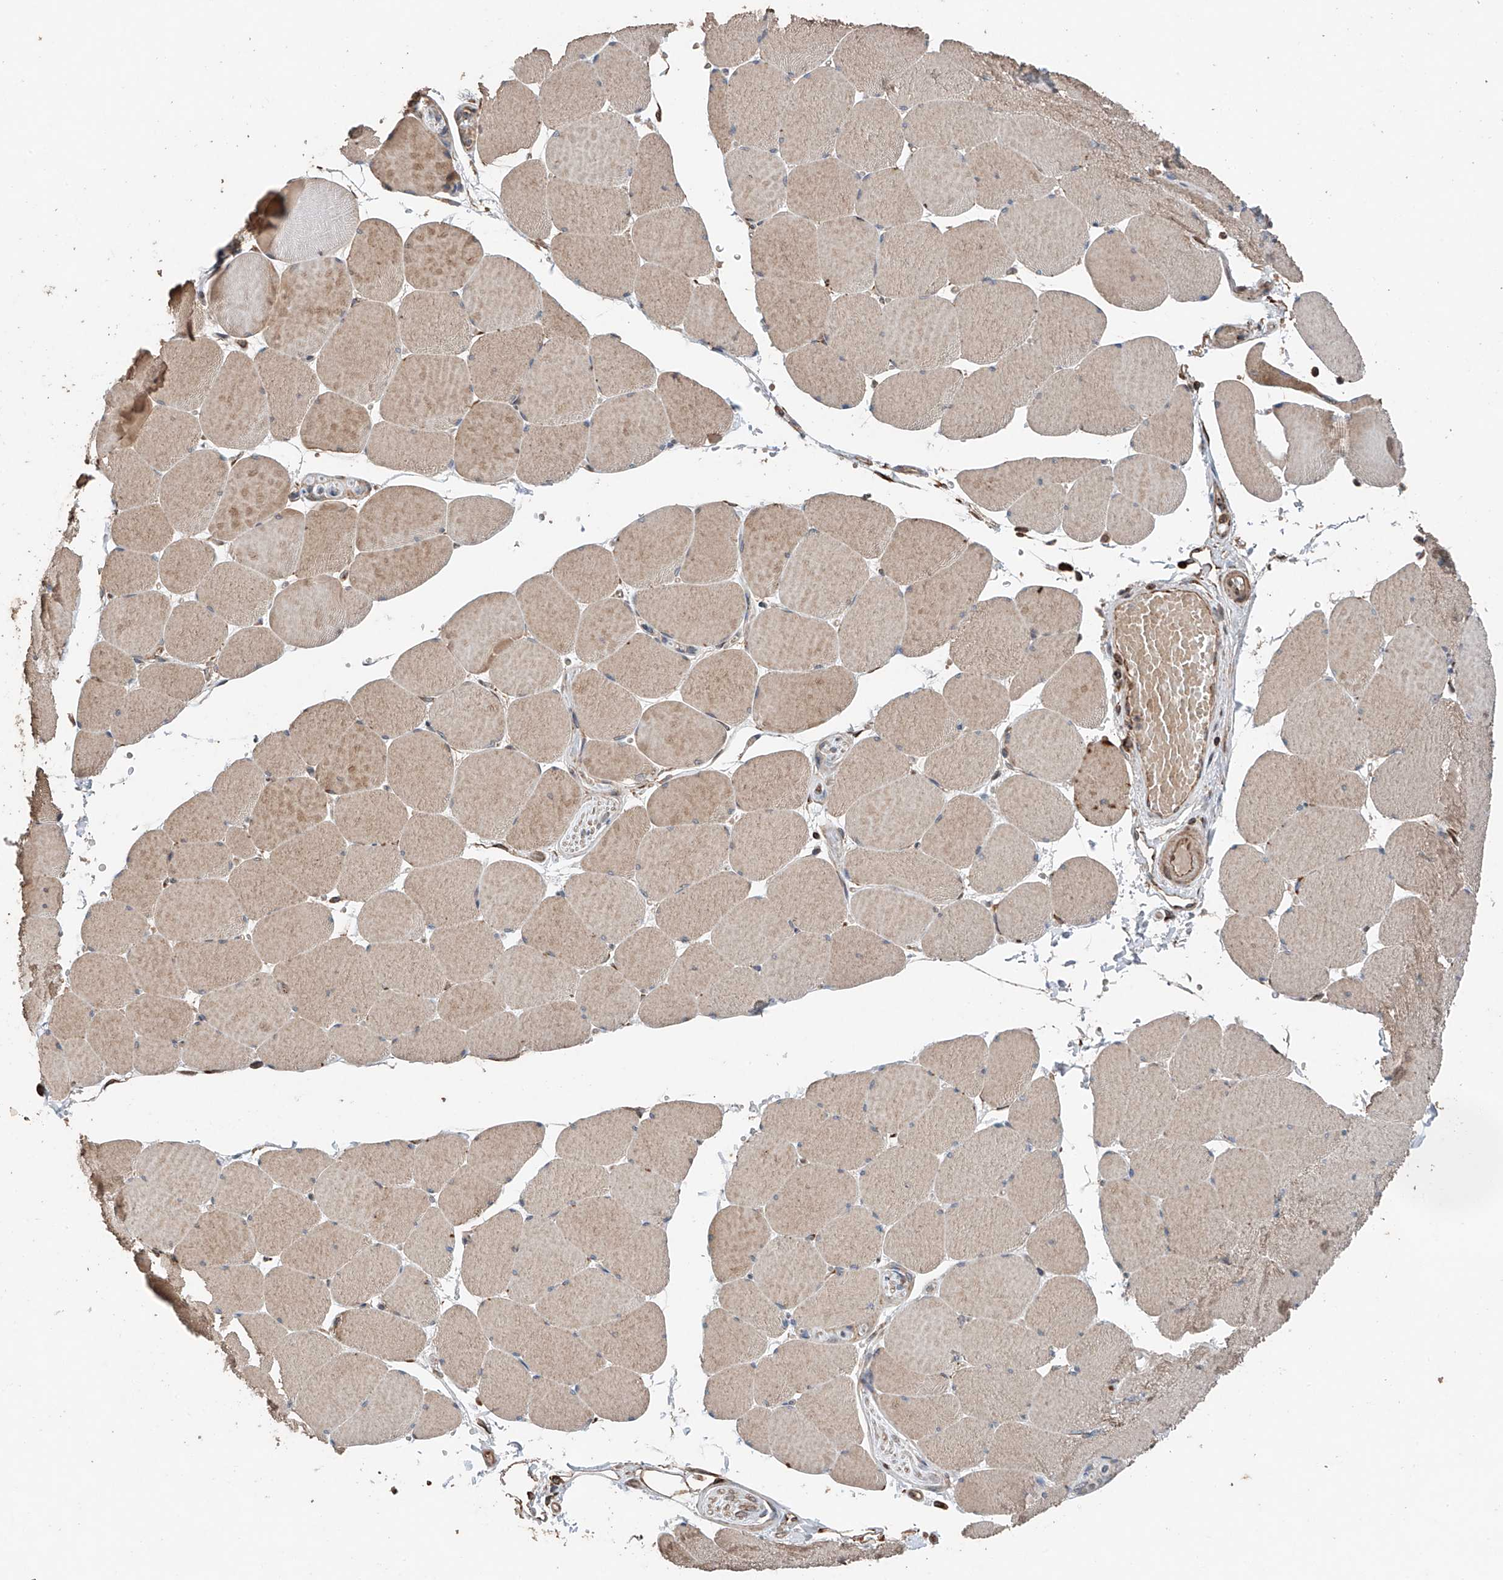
{"staining": {"intensity": "moderate", "quantity": ">75%", "location": "cytoplasmic/membranous"}, "tissue": "skeletal muscle", "cell_type": "Myocytes", "image_type": "normal", "snomed": [{"axis": "morphology", "description": "Normal tissue, NOS"}, {"axis": "topography", "description": "Skeletal muscle"}, {"axis": "topography", "description": "Head-Neck"}], "caption": "A high-resolution micrograph shows immunohistochemistry staining of normal skeletal muscle, which reveals moderate cytoplasmic/membranous staining in about >75% of myocytes.", "gene": "AP4B1", "patient": {"sex": "male", "age": 66}}